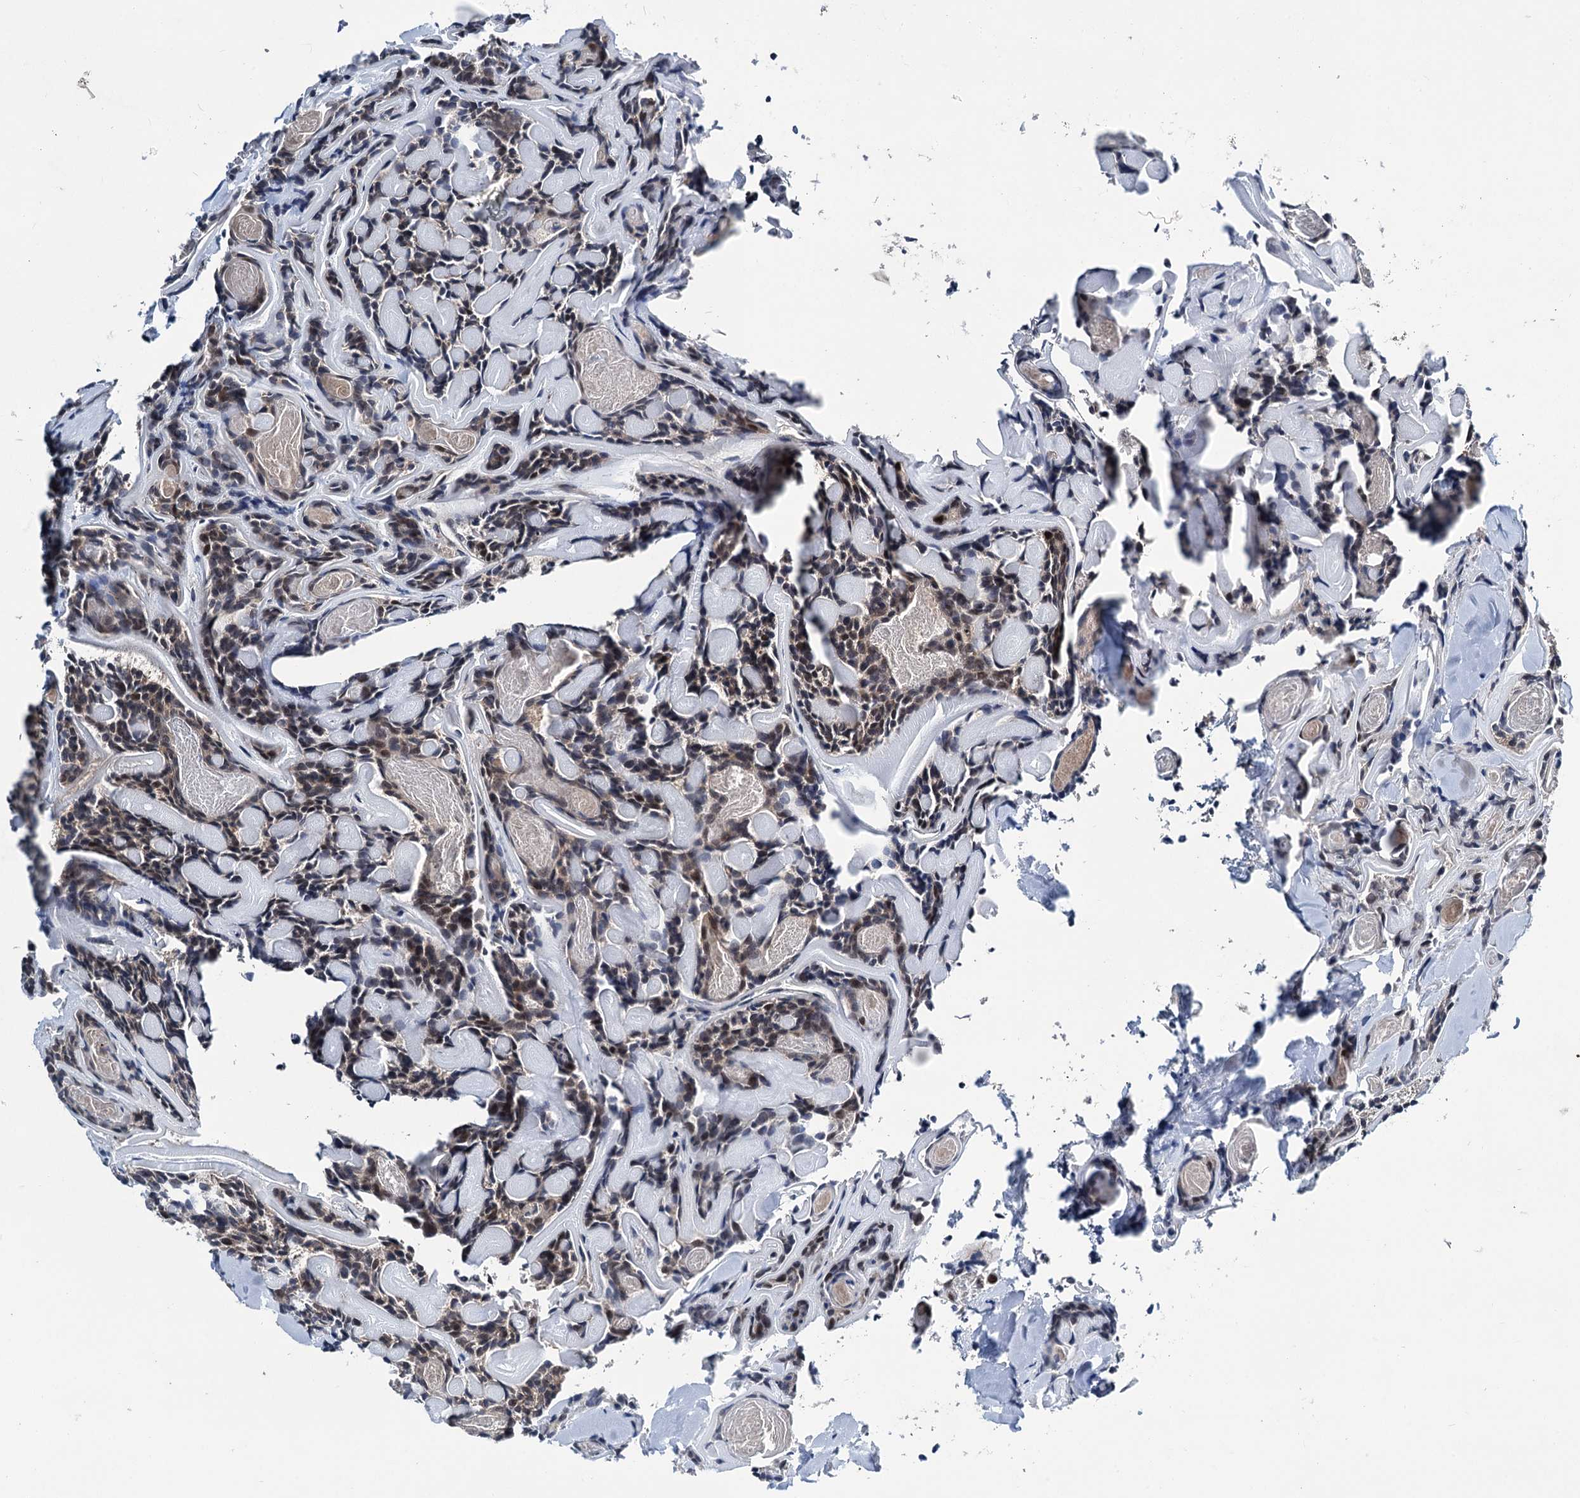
{"staining": {"intensity": "weak", "quantity": "25%-75%", "location": "cytoplasmic/membranous"}, "tissue": "head and neck cancer", "cell_type": "Tumor cells", "image_type": "cancer", "snomed": [{"axis": "morphology", "description": "Adenocarcinoma, NOS"}, {"axis": "topography", "description": "Salivary gland"}, {"axis": "topography", "description": "Head-Neck"}], "caption": "An immunohistochemistry photomicrograph of tumor tissue is shown. Protein staining in brown labels weak cytoplasmic/membranous positivity in head and neck cancer within tumor cells.", "gene": "DCUN1D4", "patient": {"sex": "female", "age": 63}}